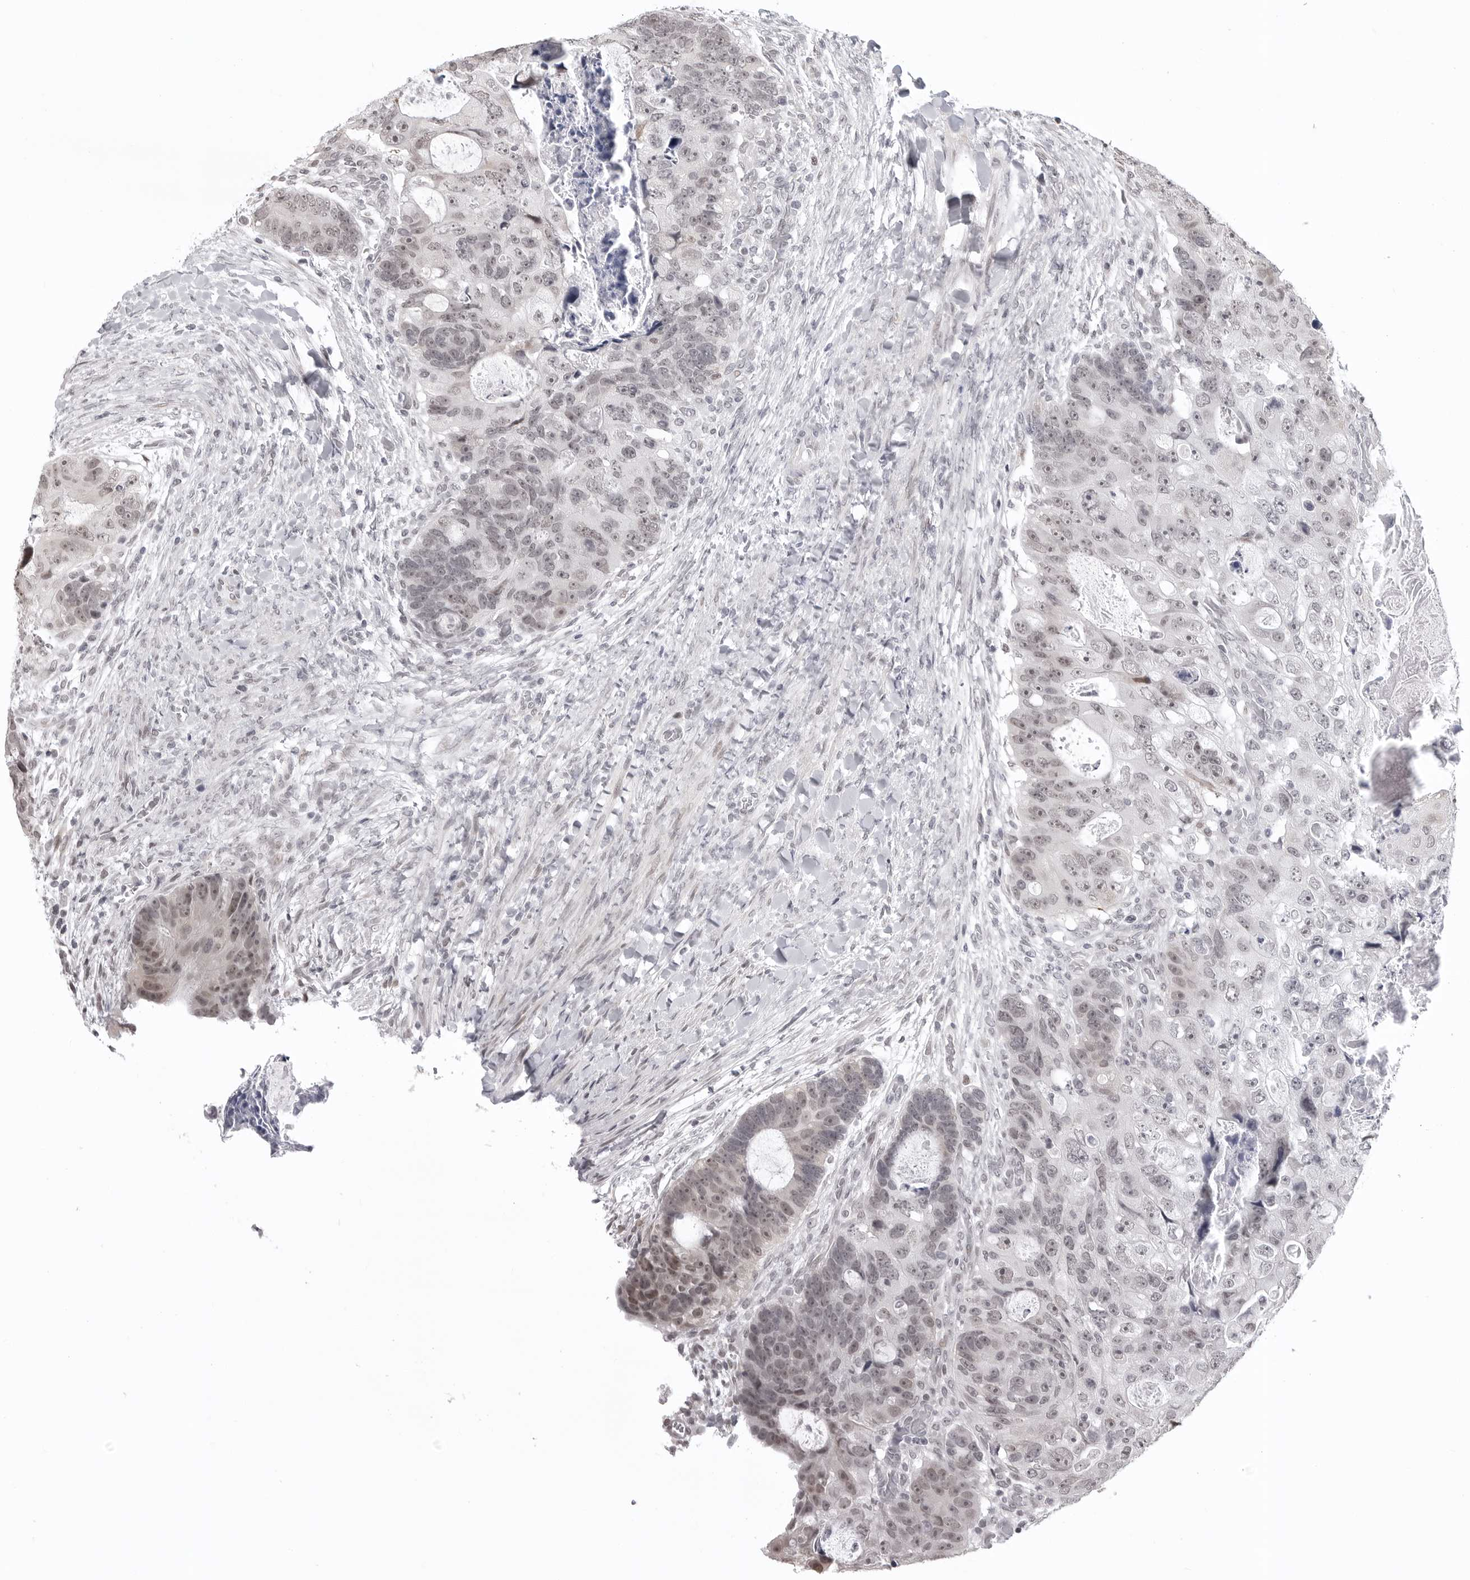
{"staining": {"intensity": "weak", "quantity": "<25%", "location": "nuclear"}, "tissue": "colorectal cancer", "cell_type": "Tumor cells", "image_type": "cancer", "snomed": [{"axis": "morphology", "description": "Adenocarcinoma, NOS"}, {"axis": "topography", "description": "Rectum"}], "caption": "This histopathology image is of adenocarcinoma (colorectal) stained with IHC to label a protein in brown with the nuclei are counter-stained blue. There is no positivity in tumor cells. (Brightfield microscopy of DAB IHC at high magnification).", "gene": "PHF3", "patient": {"sex": "male", "age": 59}}